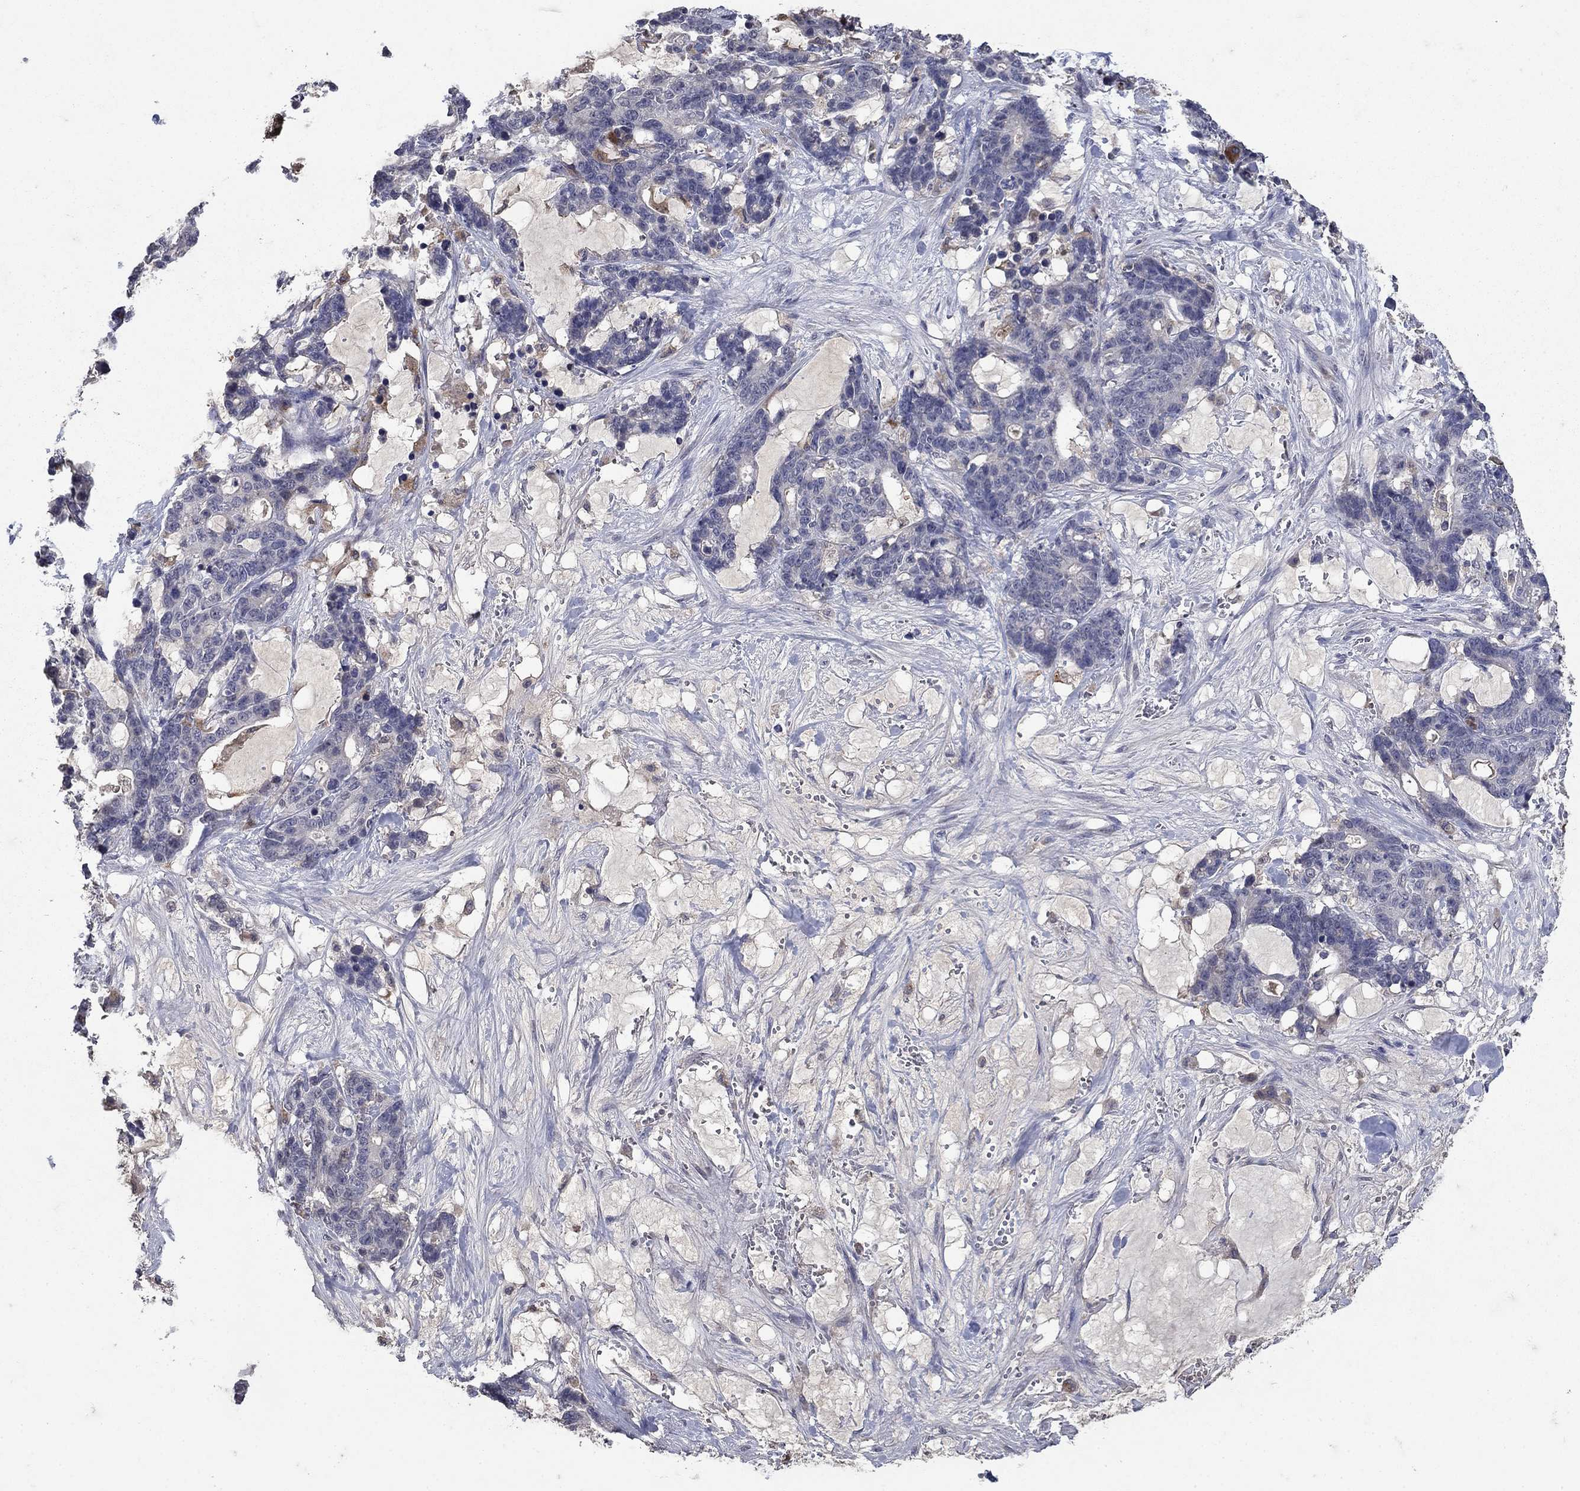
{"staining": {"intensity": "negative", "quantity": "none", "location": "none"}, "tissue": "stomach cancer", "cell_type": "Tumor cells", "image_type": "cancer", "snomed": [{"axis": "morphology", "description": "Normal tissue, NOS"}, {"axis": "morphology", "description": "Adenocarcinoma, NOS"}, {"axis": "topography", "description": "Stomach"}], "caption": "Protein analysis of stomach adenocarcinoma demonstrates no significant positivity in tumor cells.", "gene": "NPC2", "patient": {"sex": "female", "age": 64}}